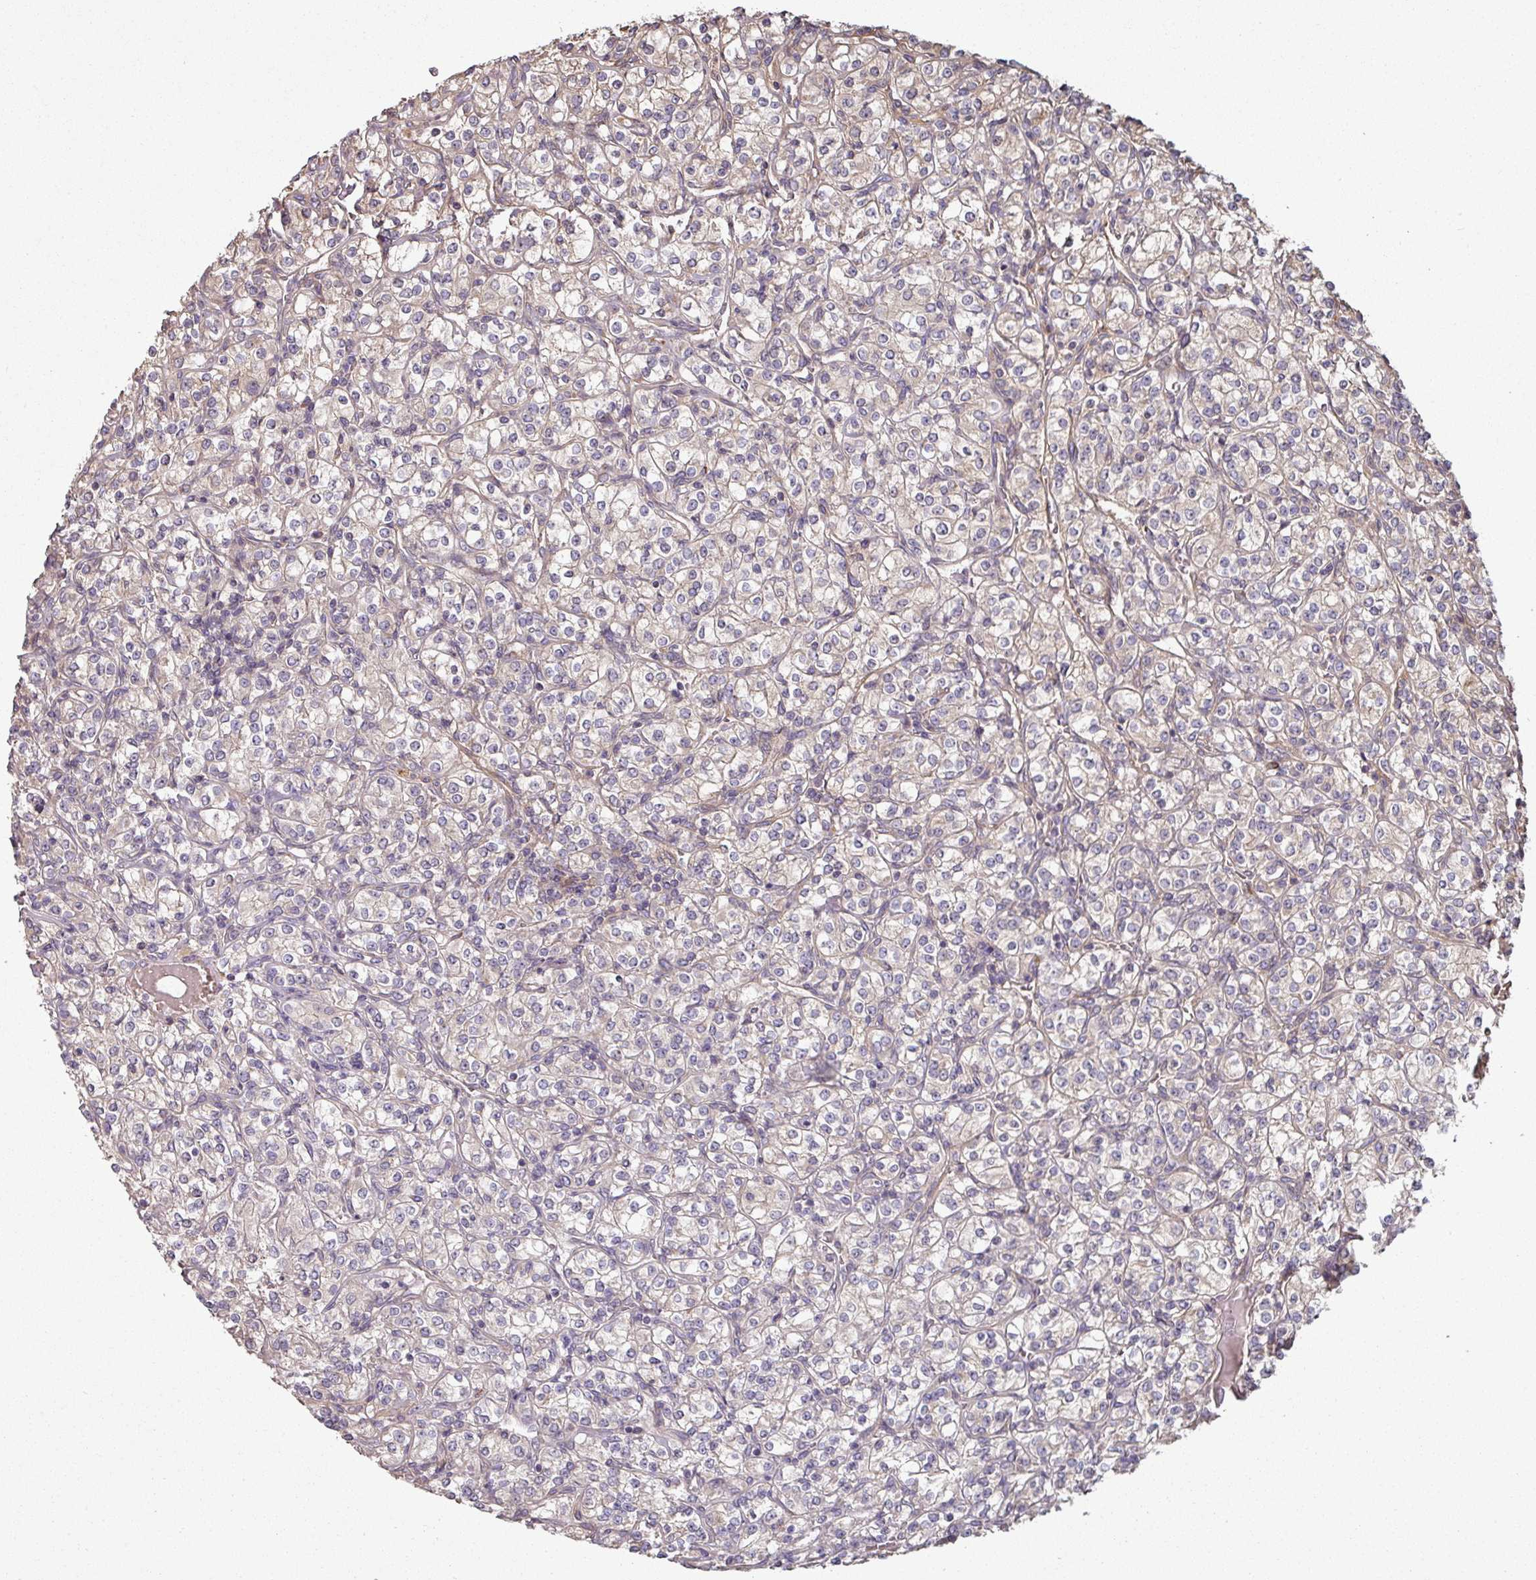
{"staining": {"intensity": "weak", "quantity": "25%-75%", "location": "cytoplasmic/membranous"}, "tissue": "renal cancer", "cell_type": "Tumor cells", "image_type": "cancer", "snomed": [{"axis": "morphology", "description": "Adenocarcinoma, NOS"}, {"axis": "topography", "description": "Kidney"}], "caption": "Immunohistochemistry of human renal cancer reveals low levels of weak cytoplasmic/membranous expression in about 25%-75% of tumor cells.", "gene": "SIK1", "patient": {"sex": "male", "age": 77}}